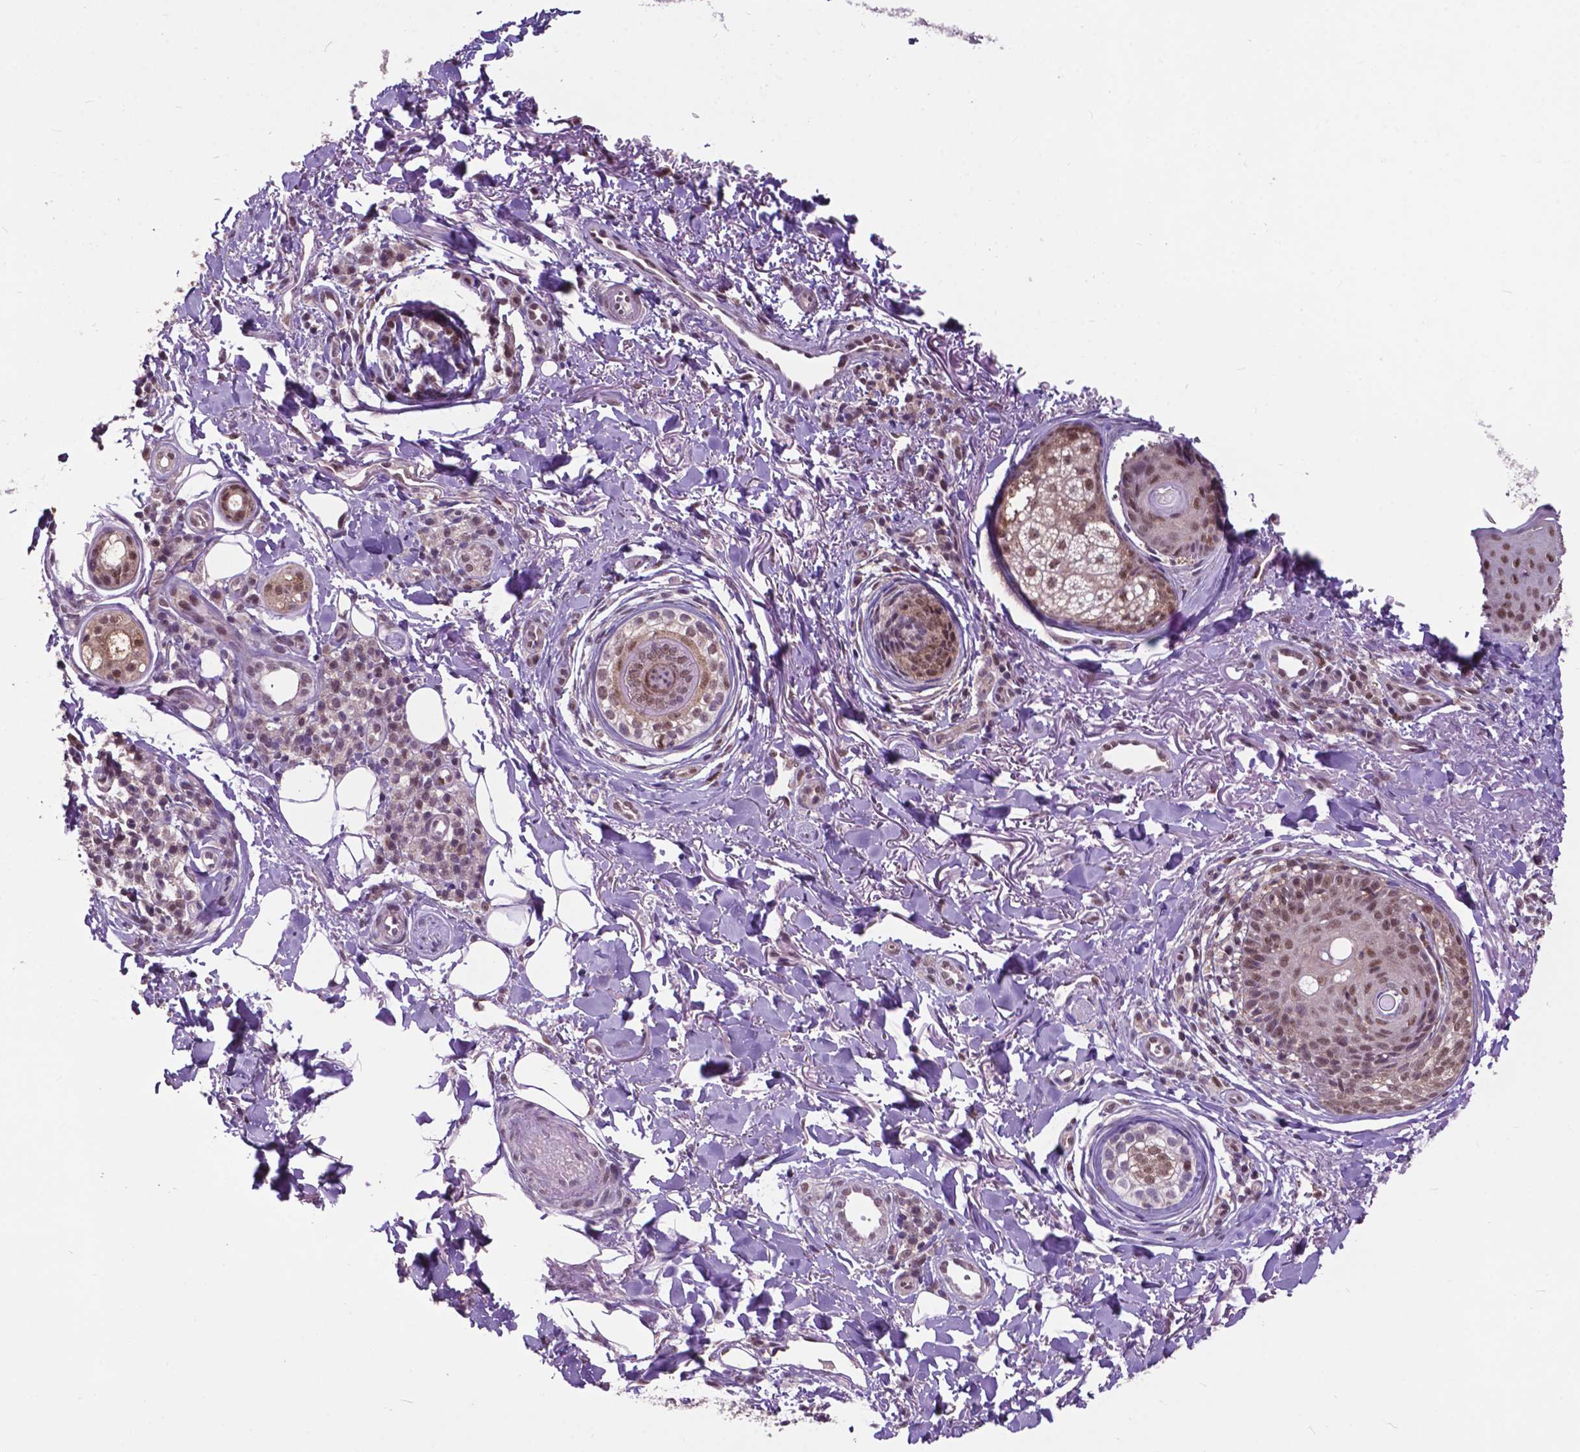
{"staining": {"intensity": "moderate", "quantity": ">75%", "location": "nuclear"}, "tissue": "skin cancer", "cell_type": "Tumor cells", "image_type": "cancer", "snomed": [{"axis": "morphology", "description": "Basal cell carcinoma"}, {"axis": "topography", "description": "Skin"}], "caption": "A photomicrograph of human basal cell carcinoma (skin) stained for a protein demonstrates moderate nuclear brown staining in tumor cells.", "gene": "FAF1", "patient": {"sex": "male", "age": 65}}